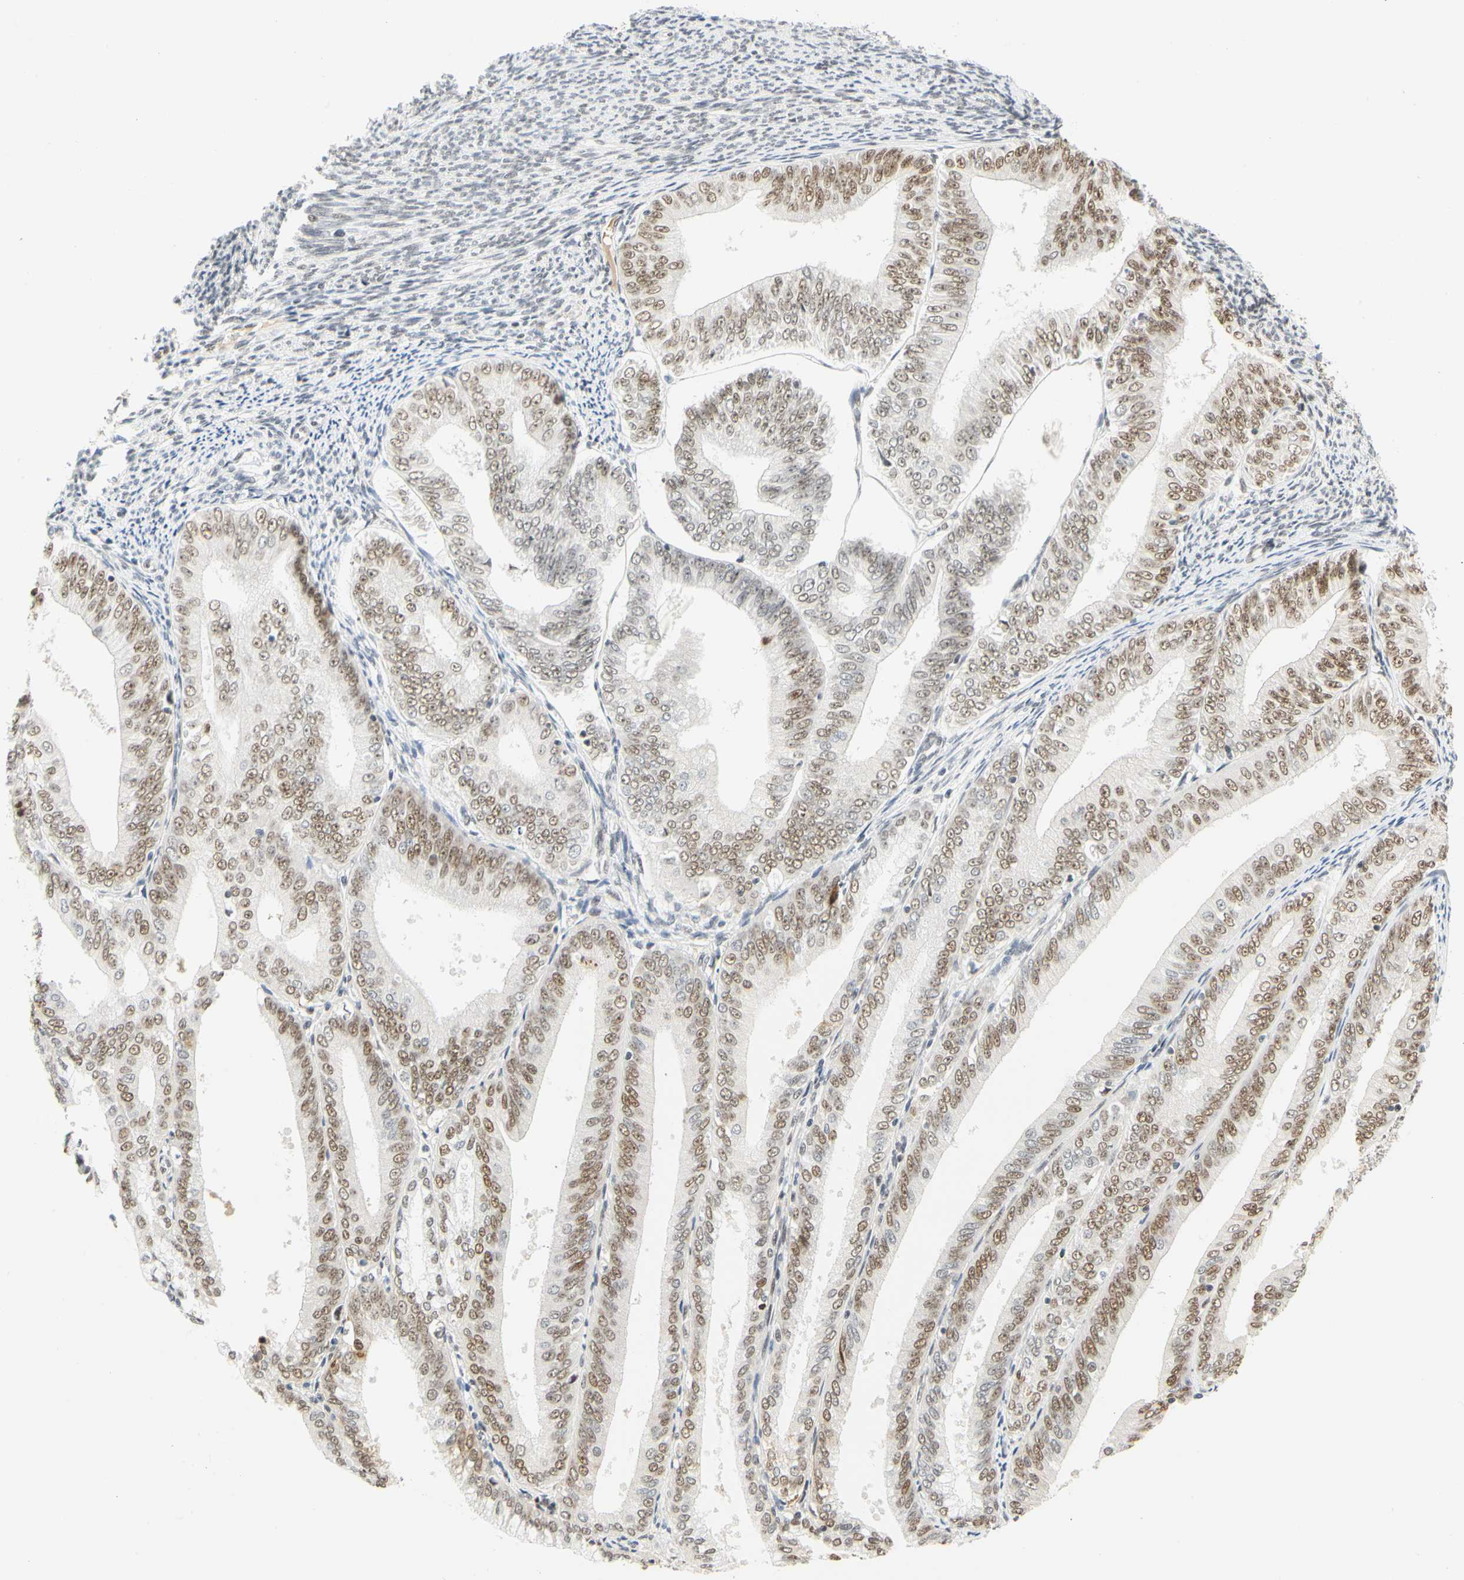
{"staining": {"intensity": "moderate", "quantity": ">75%", "location": "nuclear"}, "tissue": "endometrial cancer", "cell_type": "Tumor cells", "image_type": "cancer", "snomed": [{"axis": "morphology", "description": "Adenocarcinoma, NOS"}, {"axis": "topography", "description": "Endometrium"}], "caption": "This histopathology image demonstrates immunohistochemistry (IHC) staining of endometrial cancer, with medium moderate nuclear staining in about >75% of tumor cells.", "gene": "ZSCAN16", "patient": {"sex": "female", "age": 63}}